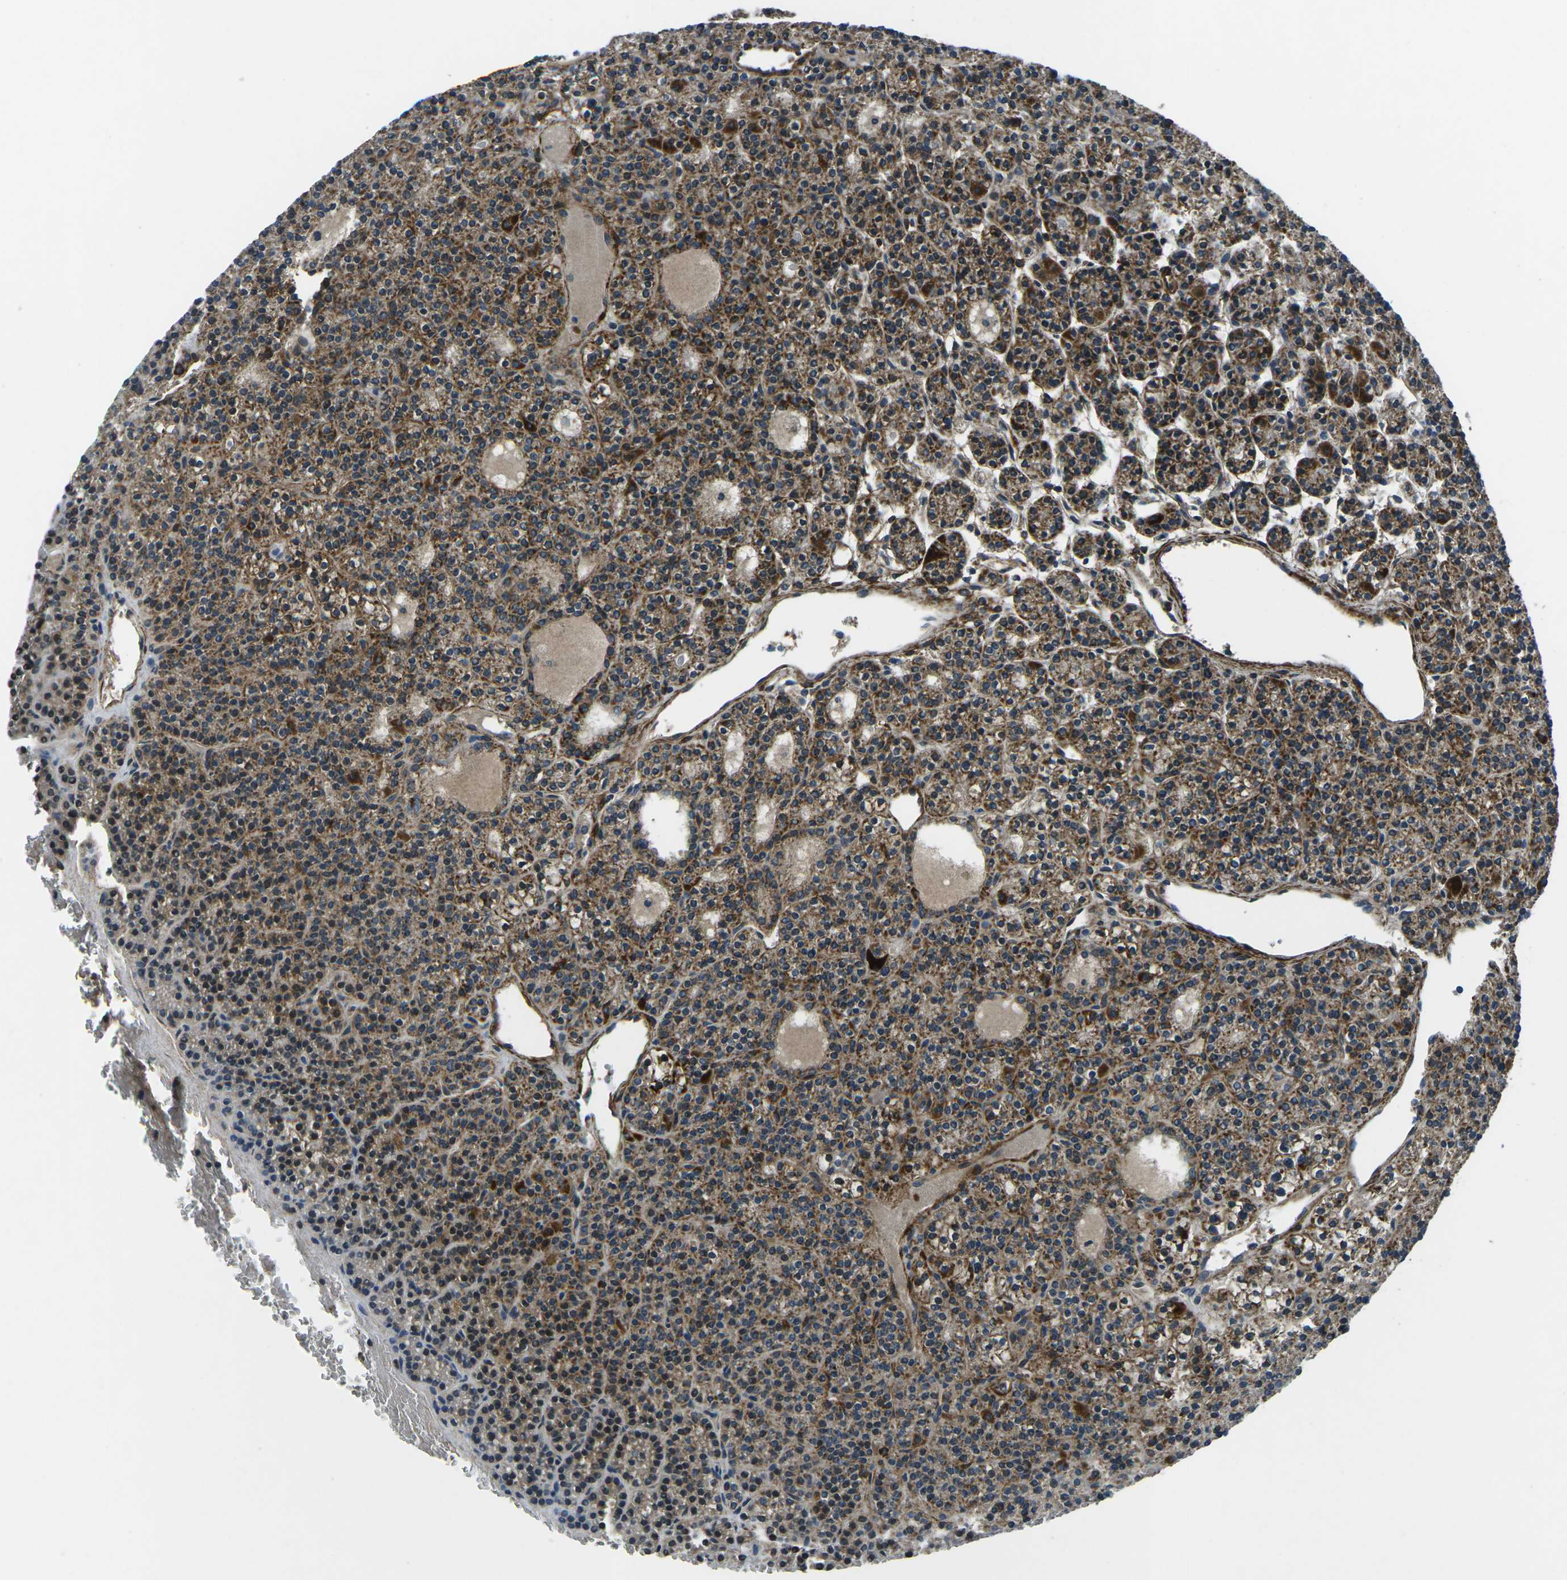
{"staining": {"intensity": "strong", "quantity": "25%-75%", "location": "cytoplasmic/membranous"}, "tissue": "parathyroid gland", "cell_type": "Glandular cells", "image_type": "normal", "snomed": [{"axis": "morphology", "description": "Normal tissue, NOS"}, {"axis": "morphology", "description": "Adenoma, NOS"}, {"axis": "topography", "description": "Parathyroid gland"}], "caption": "Protein staining displays strong cytoplasmic/membranous positivity in approximately 25%-75% of glandular cells in benign parathyroid gland. (DAB (3,3'-diaminobenzidine) IHC, brown staining for protein, blue staining for nuclei).", "gene": "AFAP1", "patient": {"sex": "female", "age": 64}}